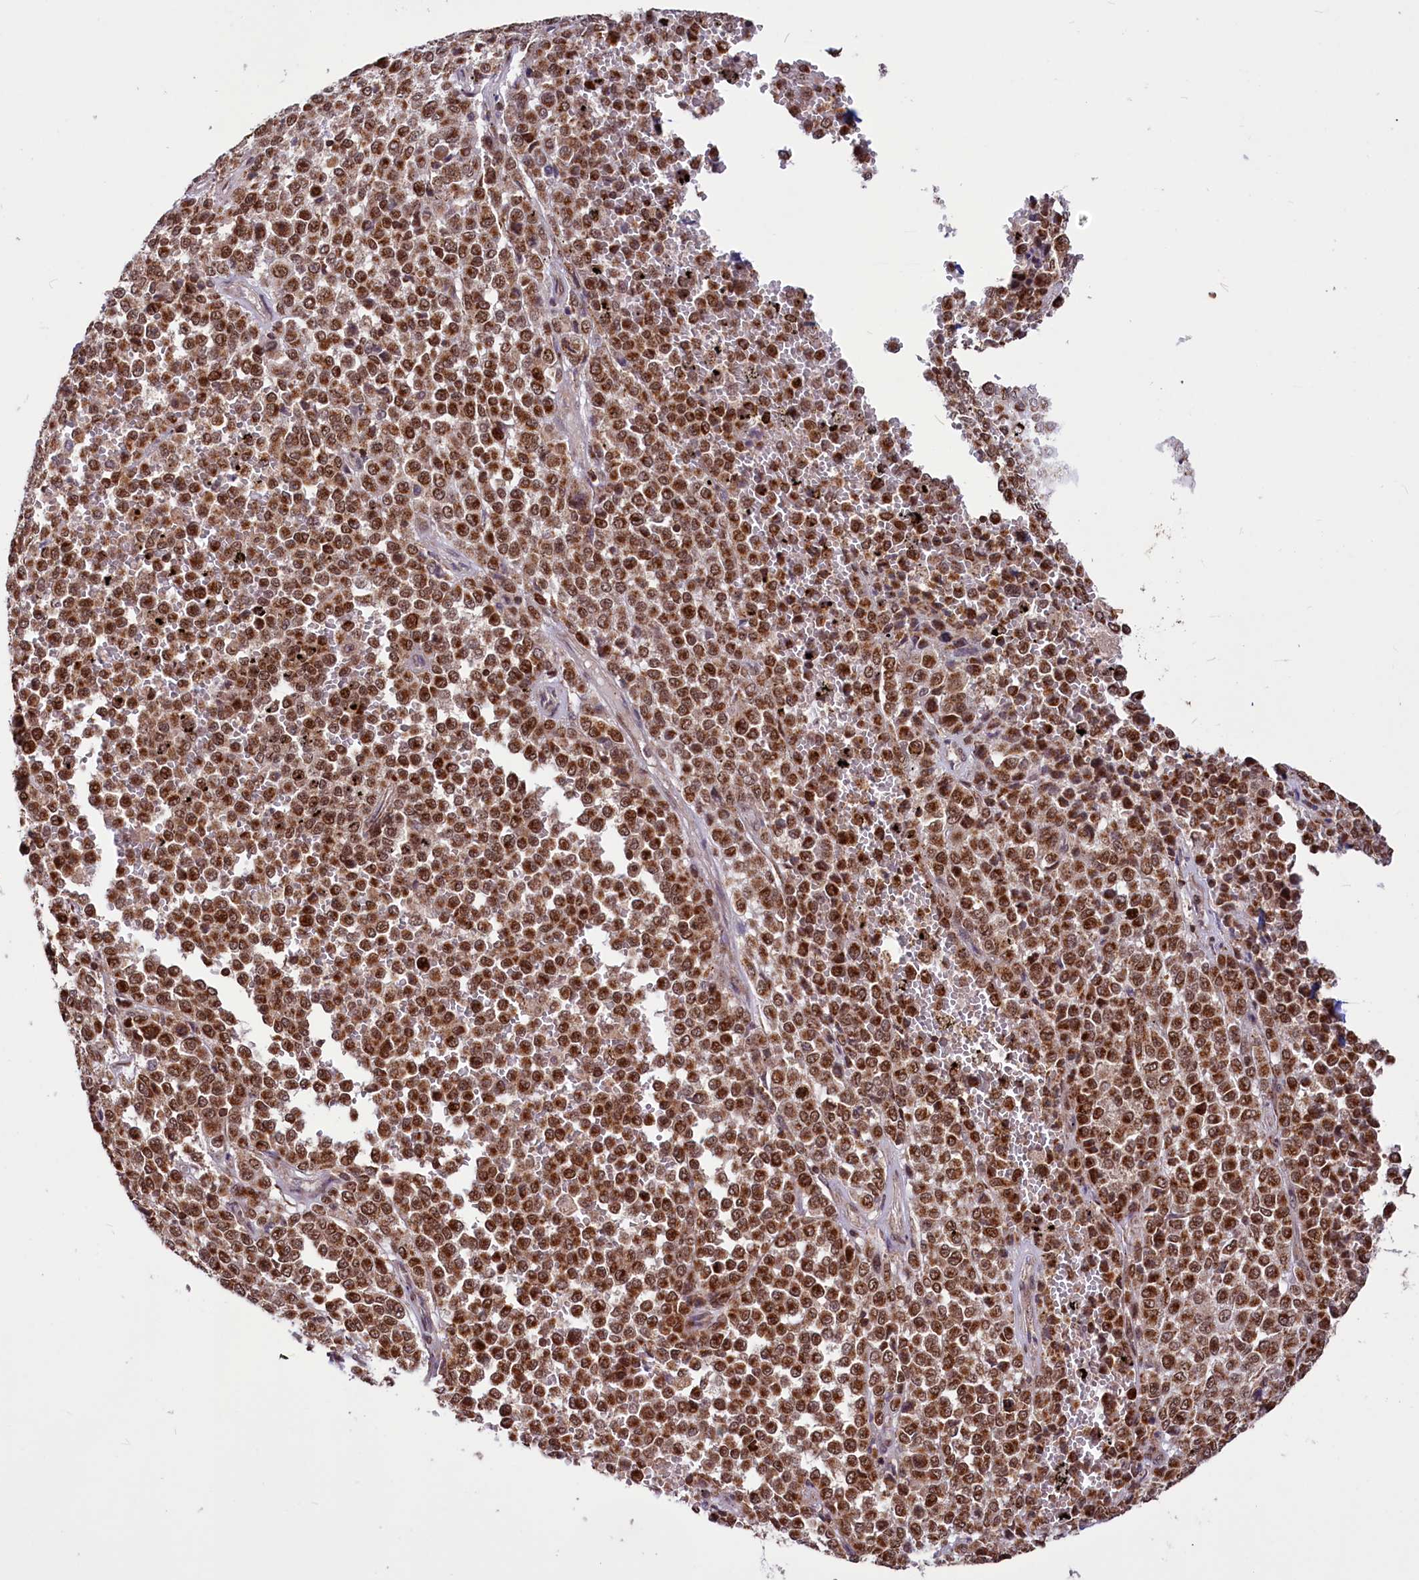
{"staining": {"intensity": "strong", "quantity": ">75%", "location": "cytoplasmic/membranous,nuclear"}, "tissue": "melanoma", "cell_type": "Tumor cells", "image_type": "cancer", "snomed": [{"axis": "morphology", "description": "Malignant melanoma, Metastatic site"}, {"axis": "topography", "description": "Pancreas"}], "caption": "This micrograph demonstrates IHC staining of malignant melanoma (metastatic site), with high strong cytoplasmic/membranous and nuclear staining in about >75% of tumor cells.", "gene": "PHC3", "patient": {"sex": "female", "age": 30}}